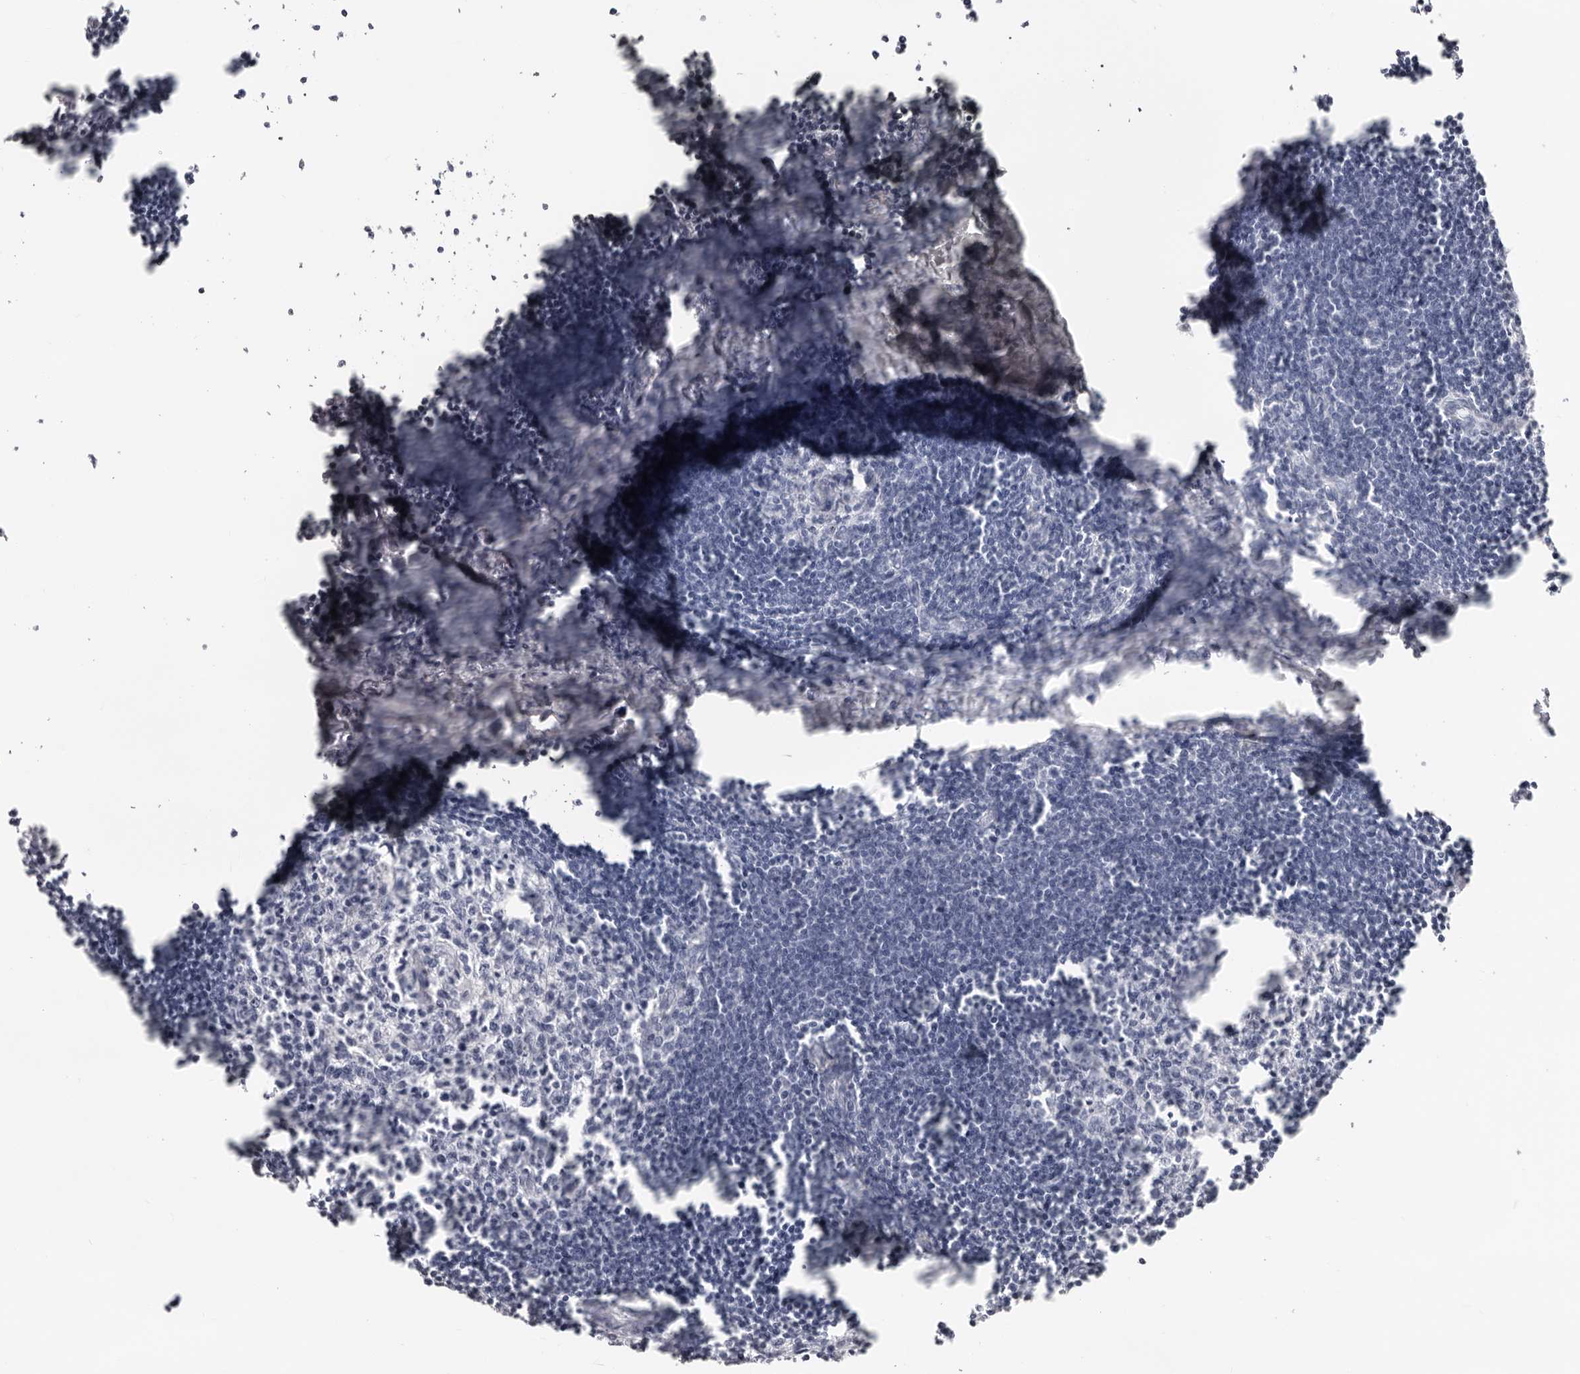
{"staining": {"intensity": "negative", "quantity": "none", "location": "none"}, "tissue": "lymph node", "cell_type": "Germinal center cells", "image_type": "normal", "snomed": [{"axis": "morphology", "description": "Normal tissue, NOS"}, {"axis": "morphology", "description": "Malignant melanoma, Metastatic site"}, {"axis": "topography", "description": "Lymph node"}], "caption": "Immunohistochemistry image of benign lymph node: lymph node stained with DAB exhibits no significant protein staining in germinal center cells.", "gene": "CST5", "patient": {"sex": "male", "age": 41}}